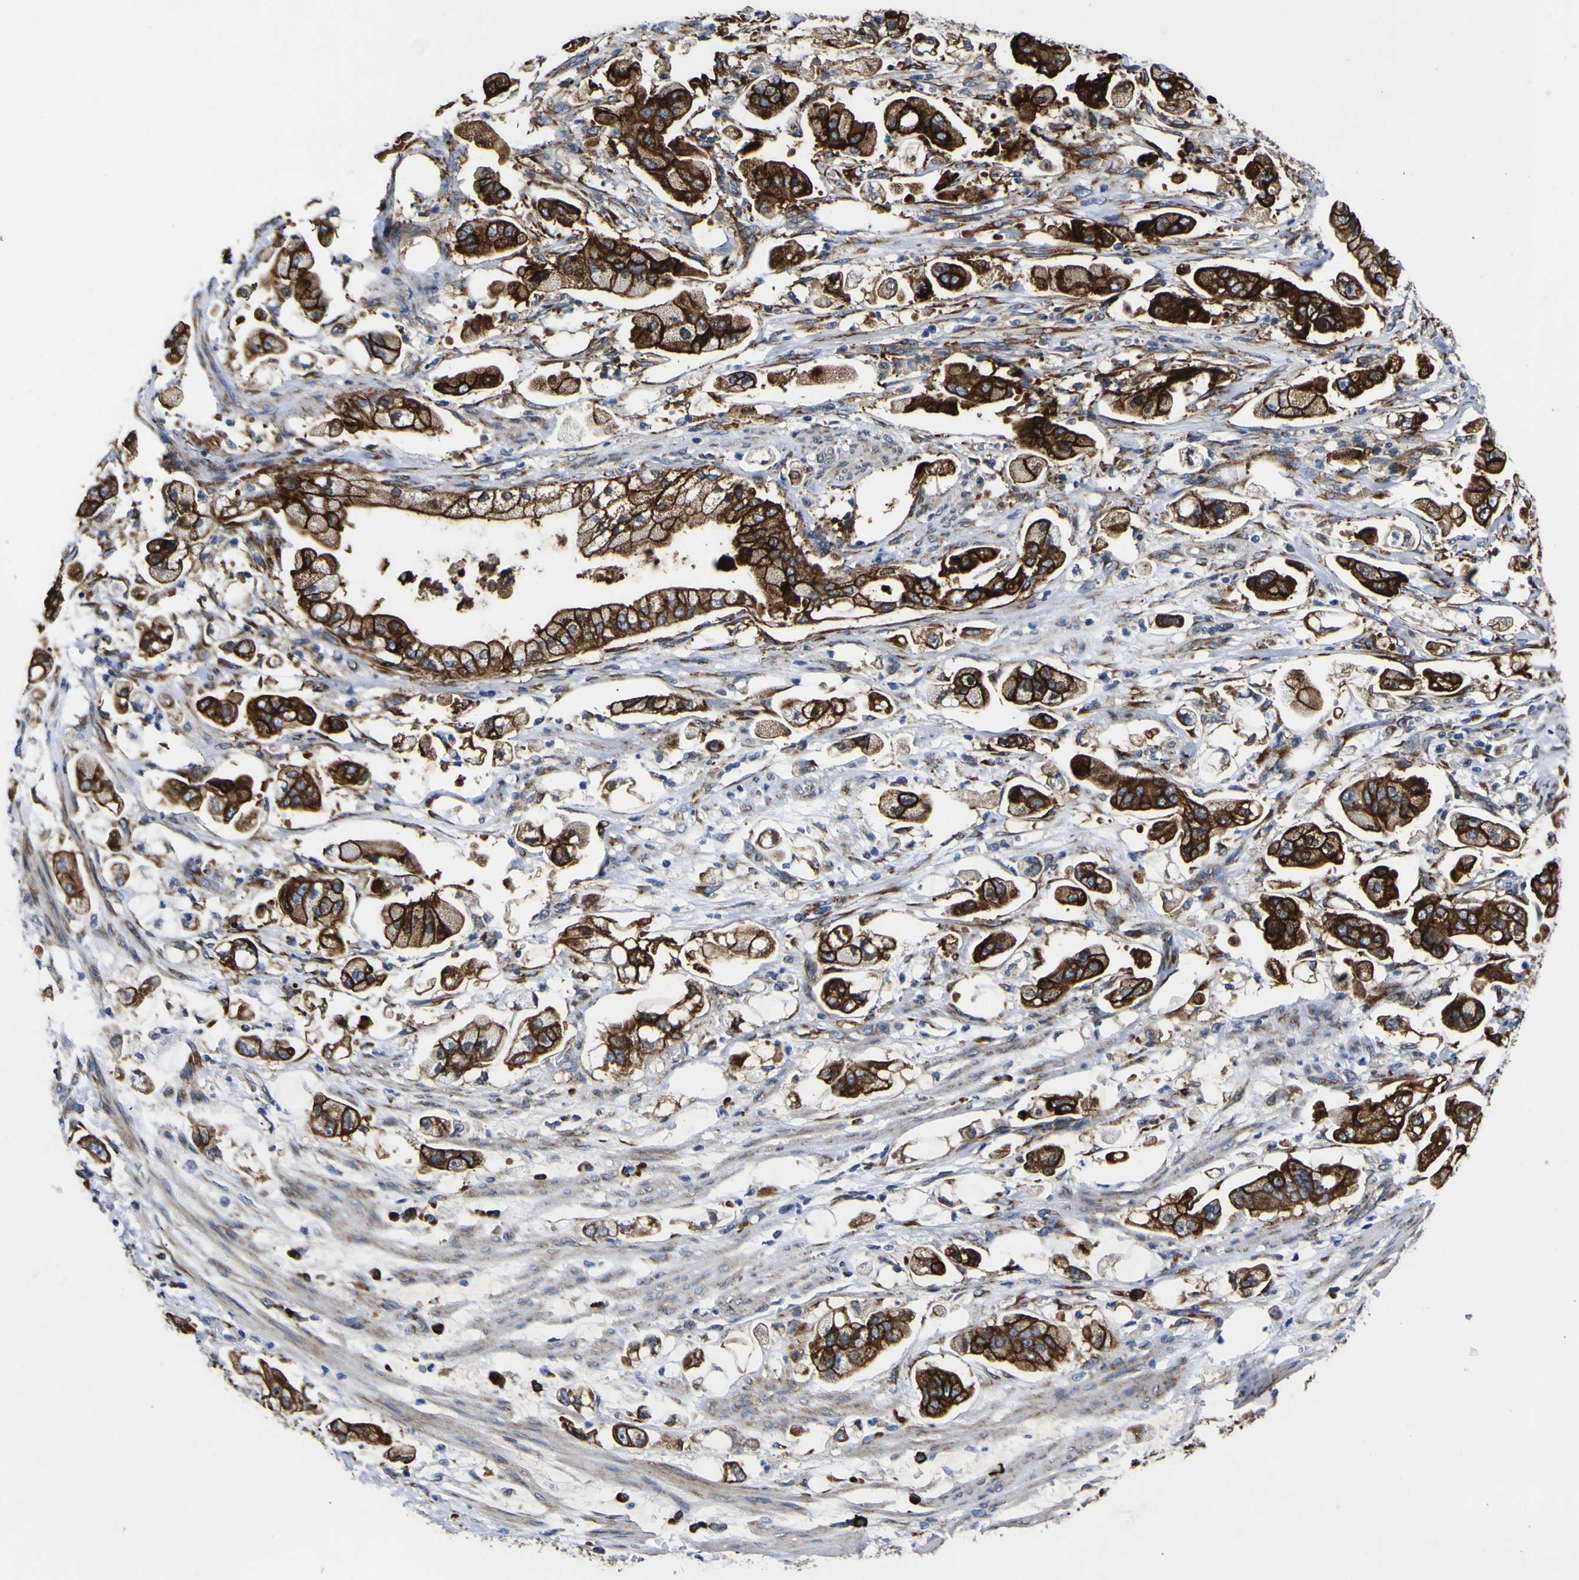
{"staining": {"intensity": "strong", "quantity": ">75%", "location": "cytoplasmic/membranous"}, "tissue": "stomach cancer", "cell_type": "Tumor cells", "image_type": "cancer", "snomed": [{"axis": "morphology", "description": "Adenocarcinoma, NOS"}, {"axis": "topography", "description": "Stomach"}], "caption": "Strong cytoplasmic/membranous staining for a protein is identified in approximately >75% of tumor cells of stomach cancer (adenocarcinoma) using immunohistochemistry.", "gene": "SCD", "patient": {"sex": "male", "age": 62}}